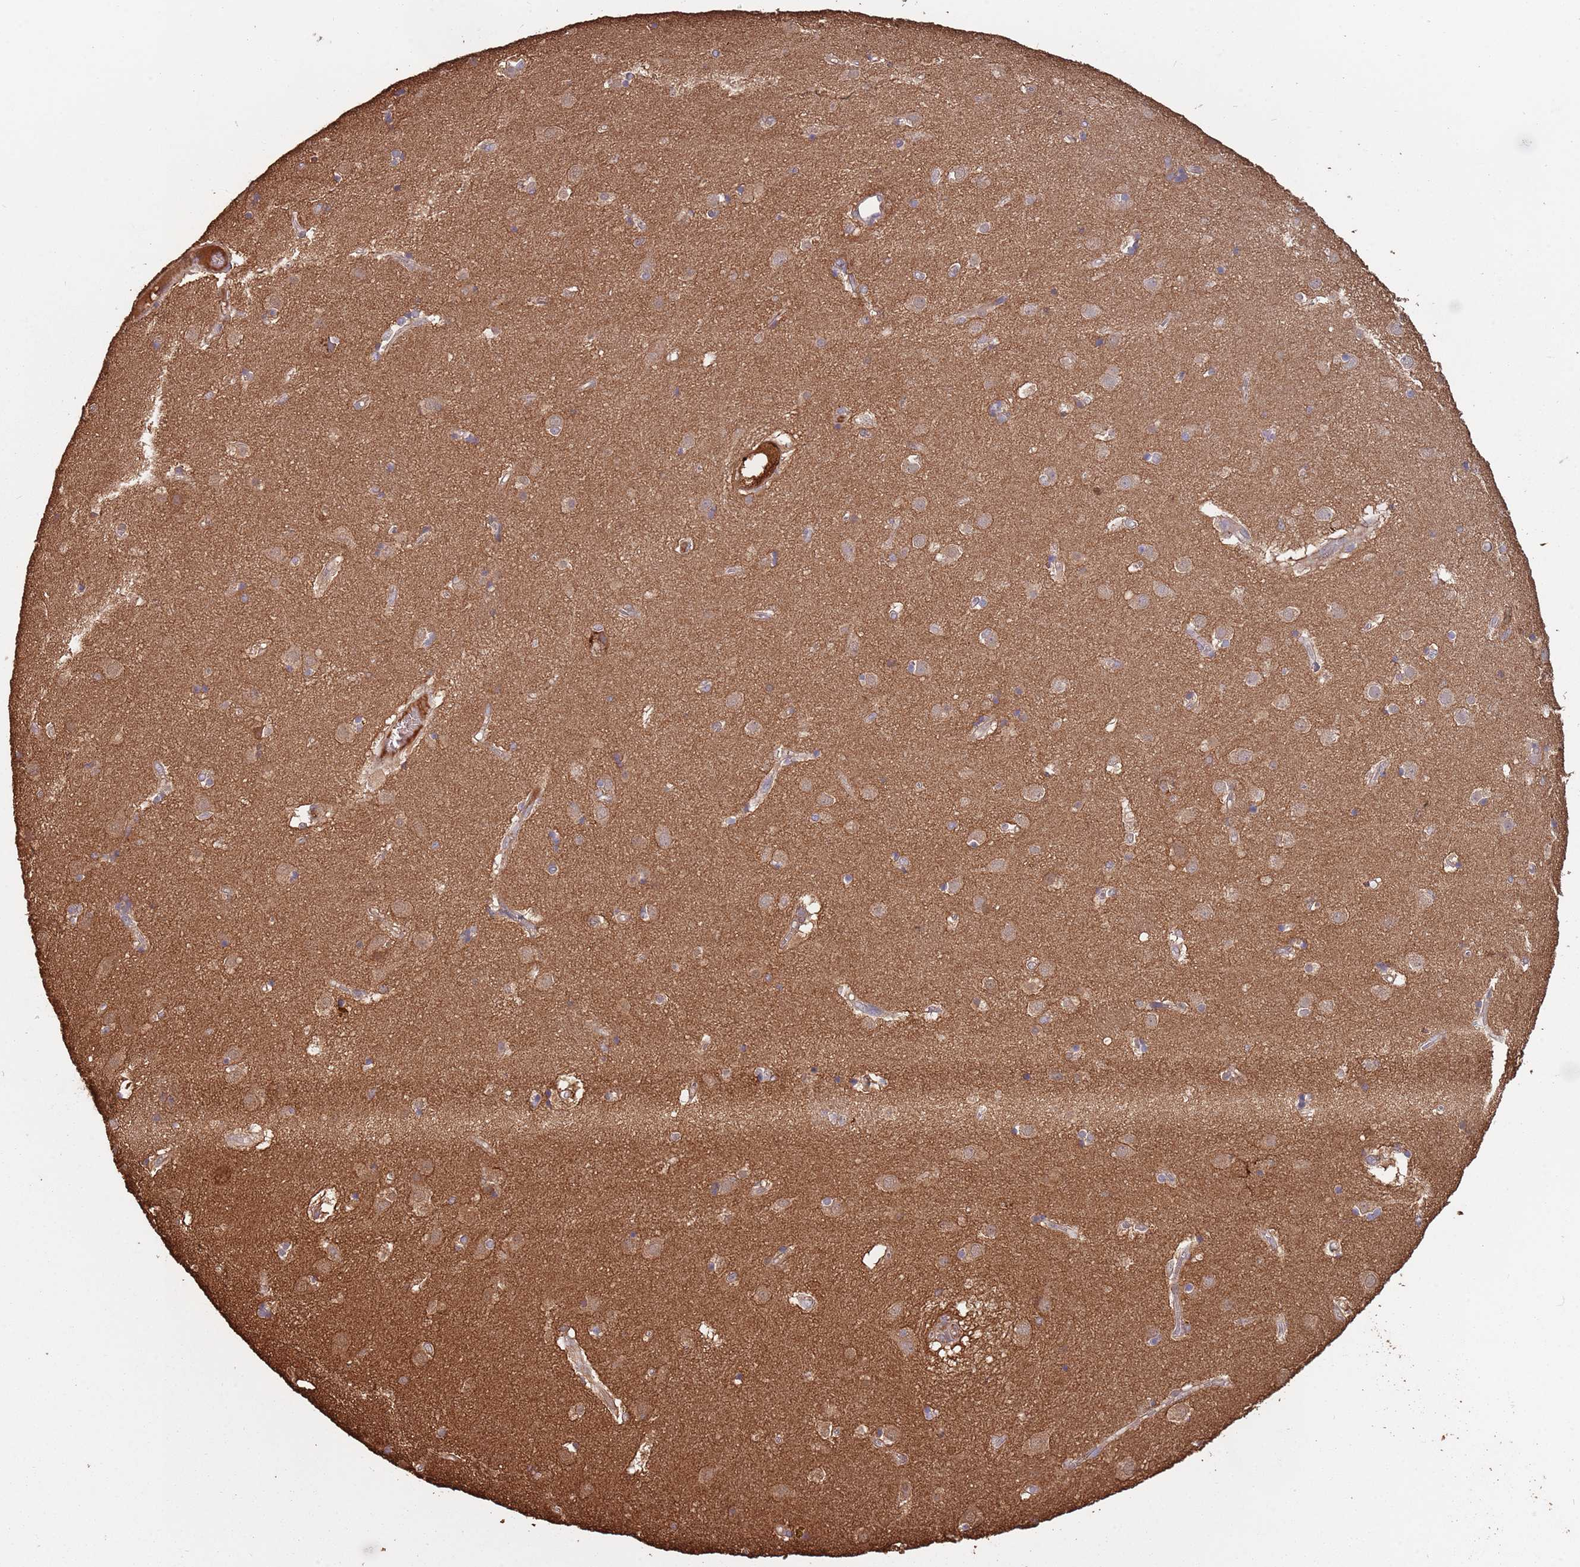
{"staining": {"intensity": "moderate", "quantity": "<25%", "location": "cytoplasmic/membranous"}, "tissue": "caudate", "cell_type": "Glial cells", "image_type": "normal", "snomed": [{"axis": "morphology", "description": "Normal tissue, NOS"}, {"axis": "topography", "description": "Lateral ventricle wall"}], "caption": "An immunohistochemistry micrograph of normal tissue is shown. Protein staining in brown labels moderate cytoplasmic/membranous positivity in caudate within glial cells. The protein of interest is shown in brown color, while the nuclei are stained blue.", "gene": "COG4", "patient": {"sex": "male", "age": 70}}